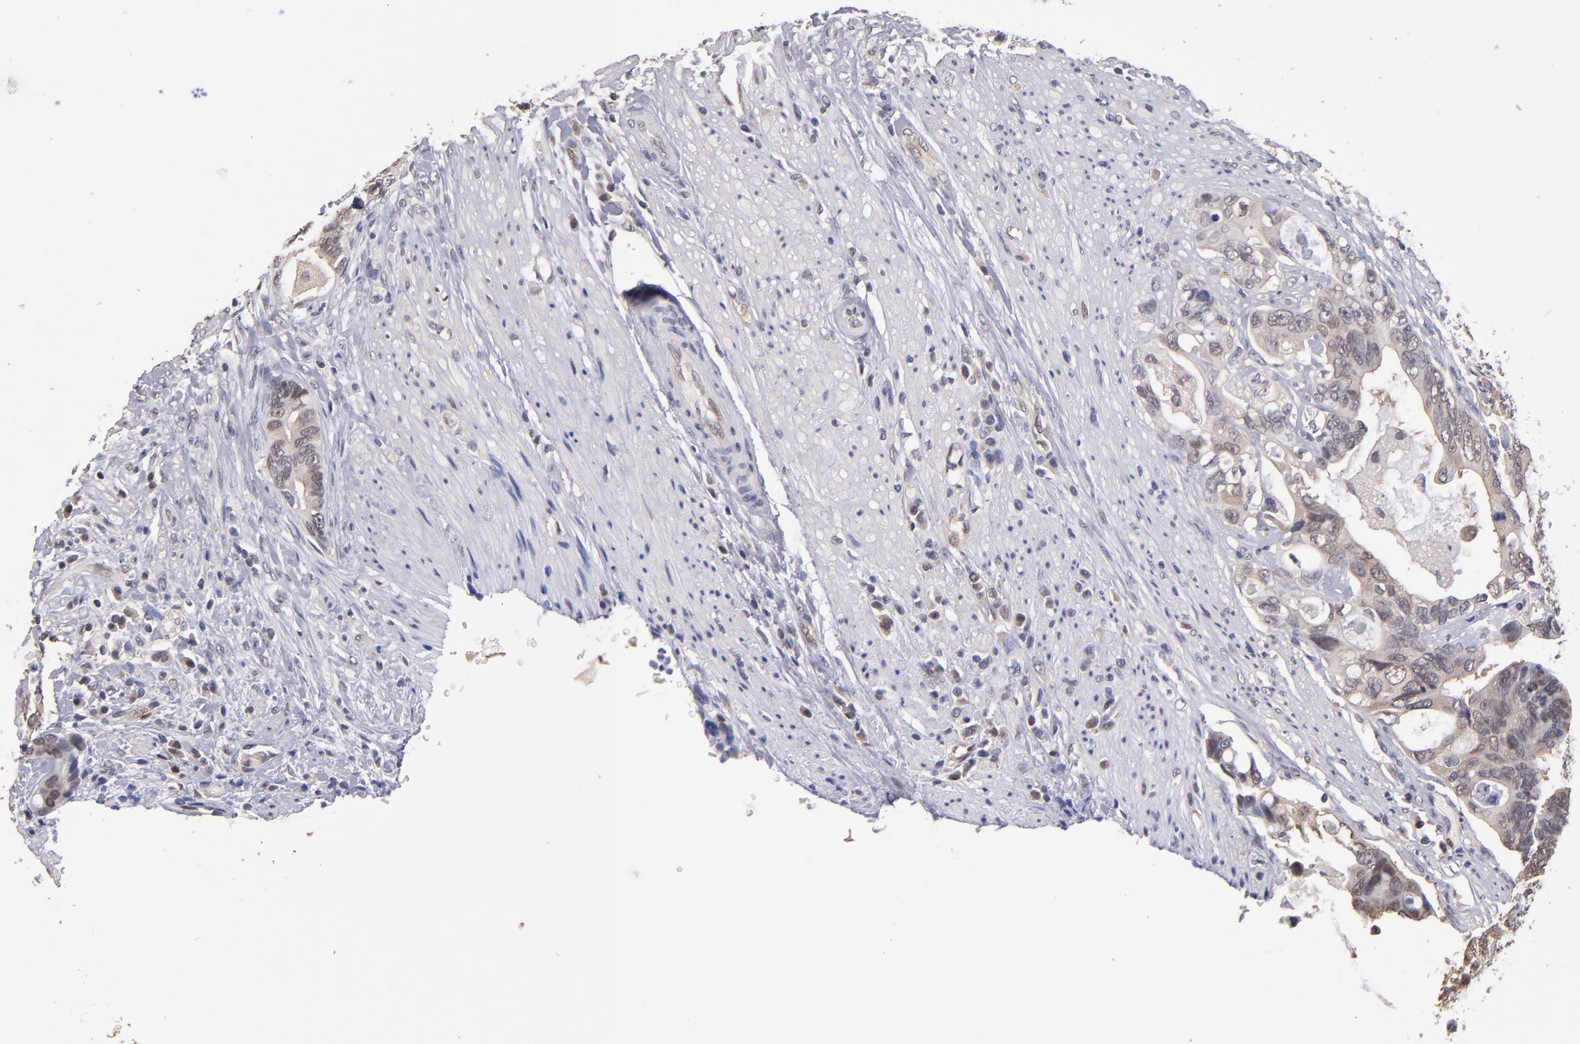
{"staining": {"intensity": "weak", "quantity": "25%-75%", "location": "cytoplasmic/membranous,nuclear"}, "tissue": "colorectal cancer", "cell_type": "Tumor cells", "image_type": "cancer", "snomed": [{"axis": "morphology", "description": "Adenocarcinoma, NOS"}, {"axis": "topography", "description": "Rectum"}], "caption": "Tumor cells display weak cytoplasmic/membranous and nuclear positivity in about 25%-75% of cells in colorectal adenocarcinoma.", "gene": "PSMD10", "patient": {"sex": "female", "age": 57}}